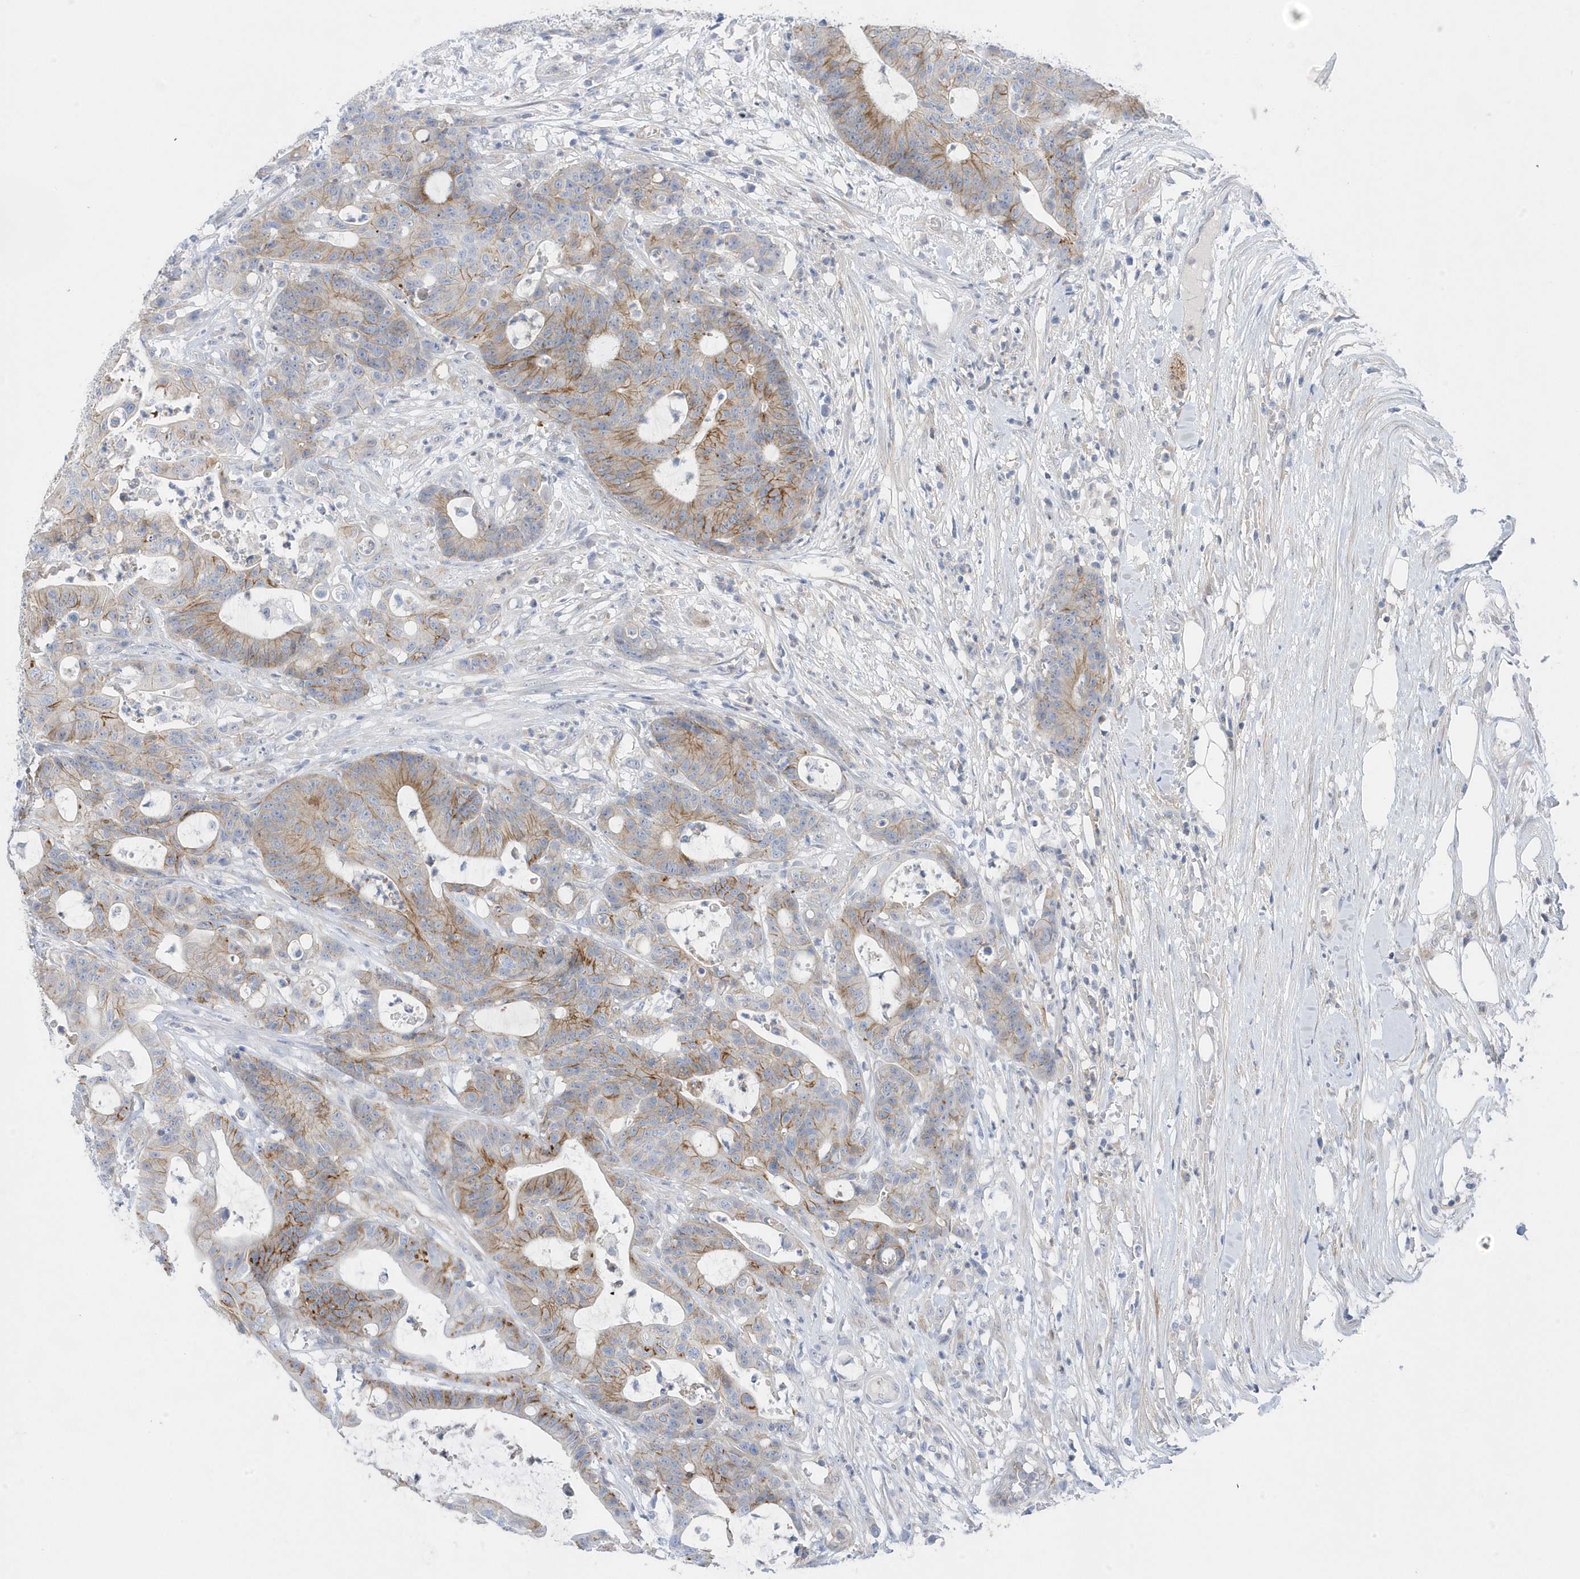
{"staining": {"intensity": "moderate", "quantity": "25%-75%", "location": "cytoplasmic/membranous"}, "tissue": "colorectal cancer", "cell_type": "Tumor cells", "image_type": "cancer", "snomed": [{"axis": "morphology", "description": "Adenocarcinoma, NOS"}, {"axis": "topography", "description": "Colon"}], "caption": "Brown immunohistochemical staining in colorectal cancer (adenocarcinoma) exhibits moderate cytoplasmic/membranous positivity in about 25%-75% of tumor cells.", "gene": "ANAPC1", "patient": {"sex": "female", "age": 84}}